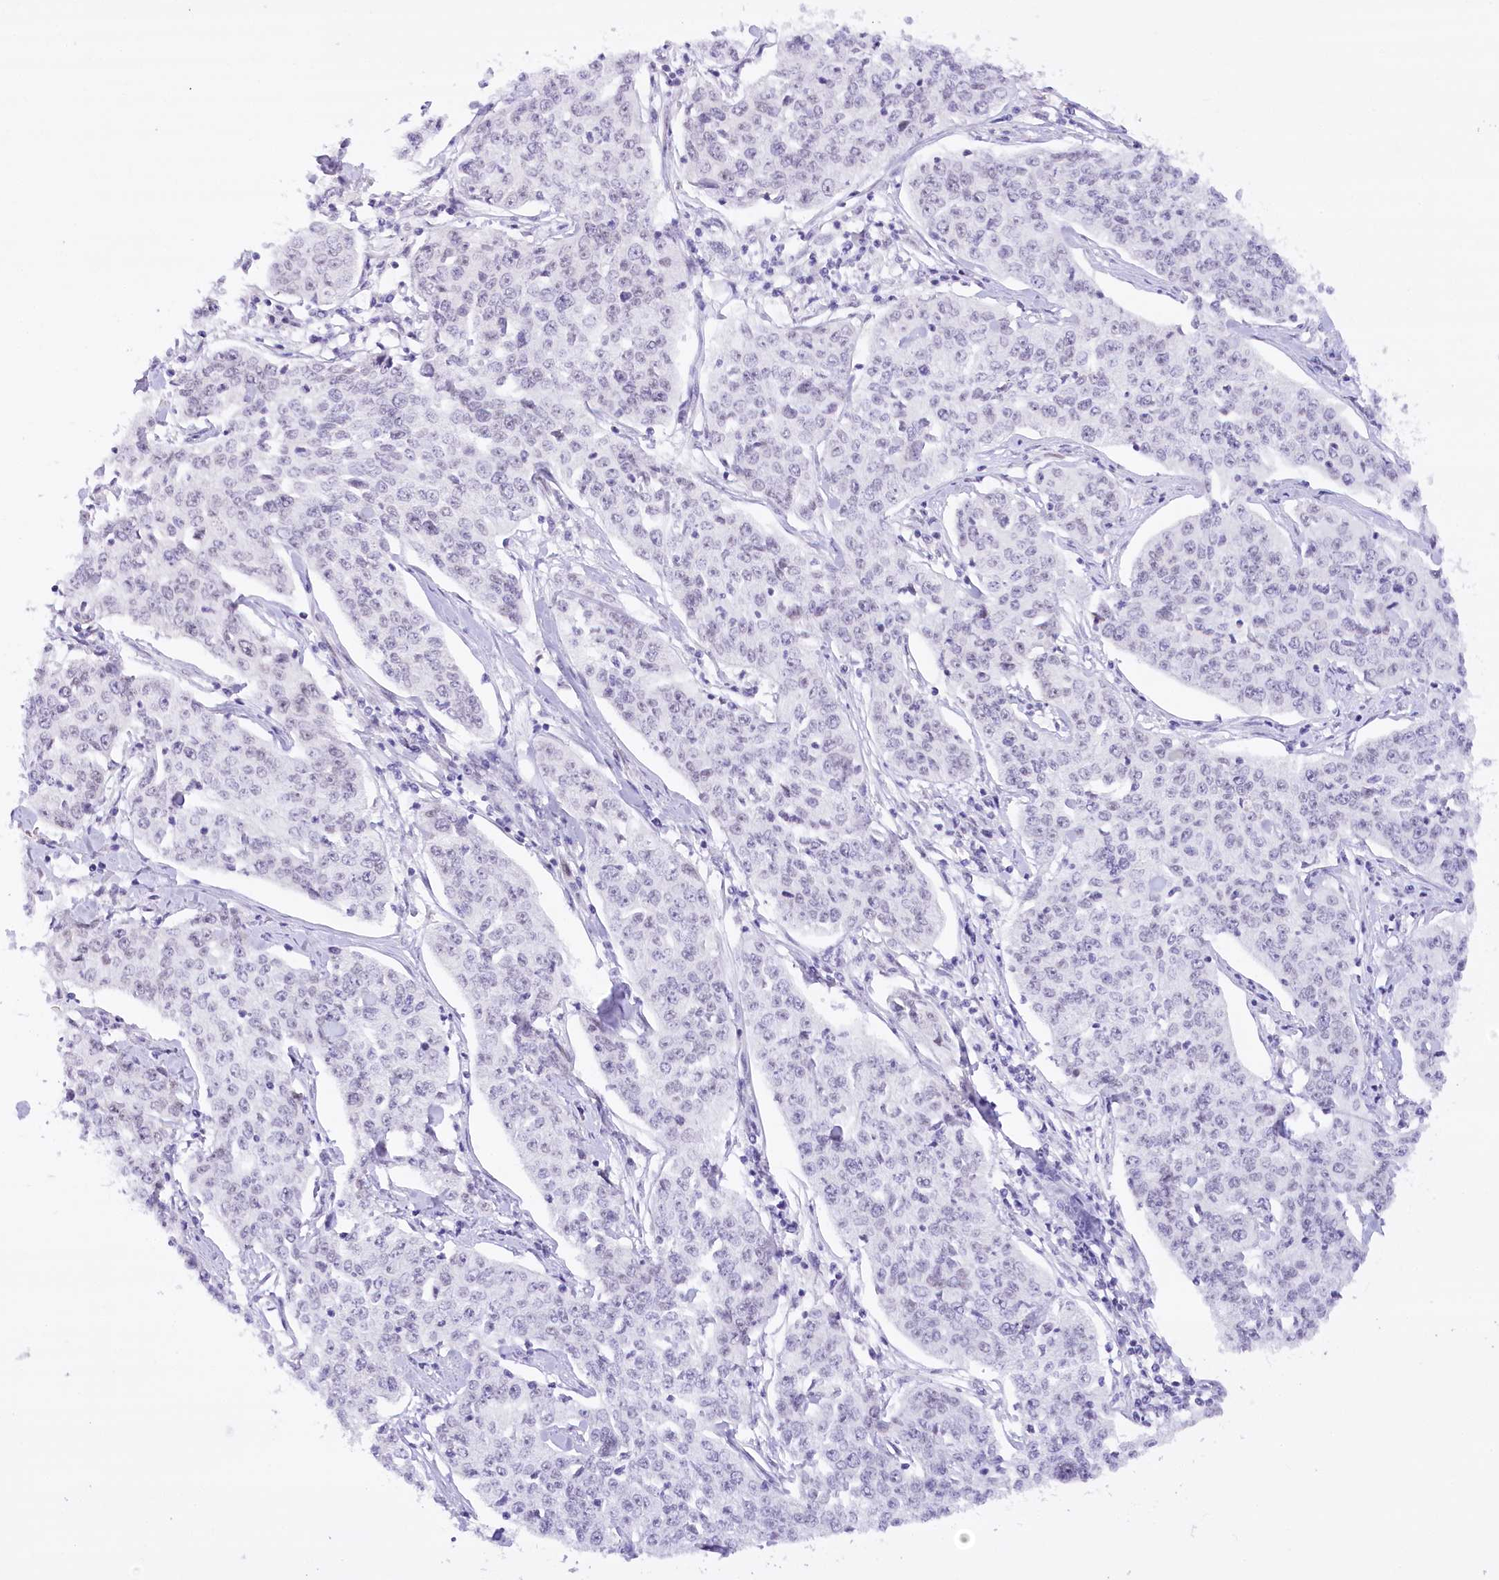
{"staining": {"intensity": "negative", "quantity": "none", "location": "none"}, "tissue": "cervical cancer", "cell_type": "Tumor cells", "image_type": "cancer", "snomed": [{"axis": "morphology", "description": "Squamous cell carcinoma, NOS"}, {"axis": "topography", "description": "Cervix"}], "caption": "This is an immunohistochemistry image of squamous cell carcinoma (cervical). There is no expression in tumor cells.", "gene": "HNRNPA0", "patient": {"sex": "female", "age": 35}}